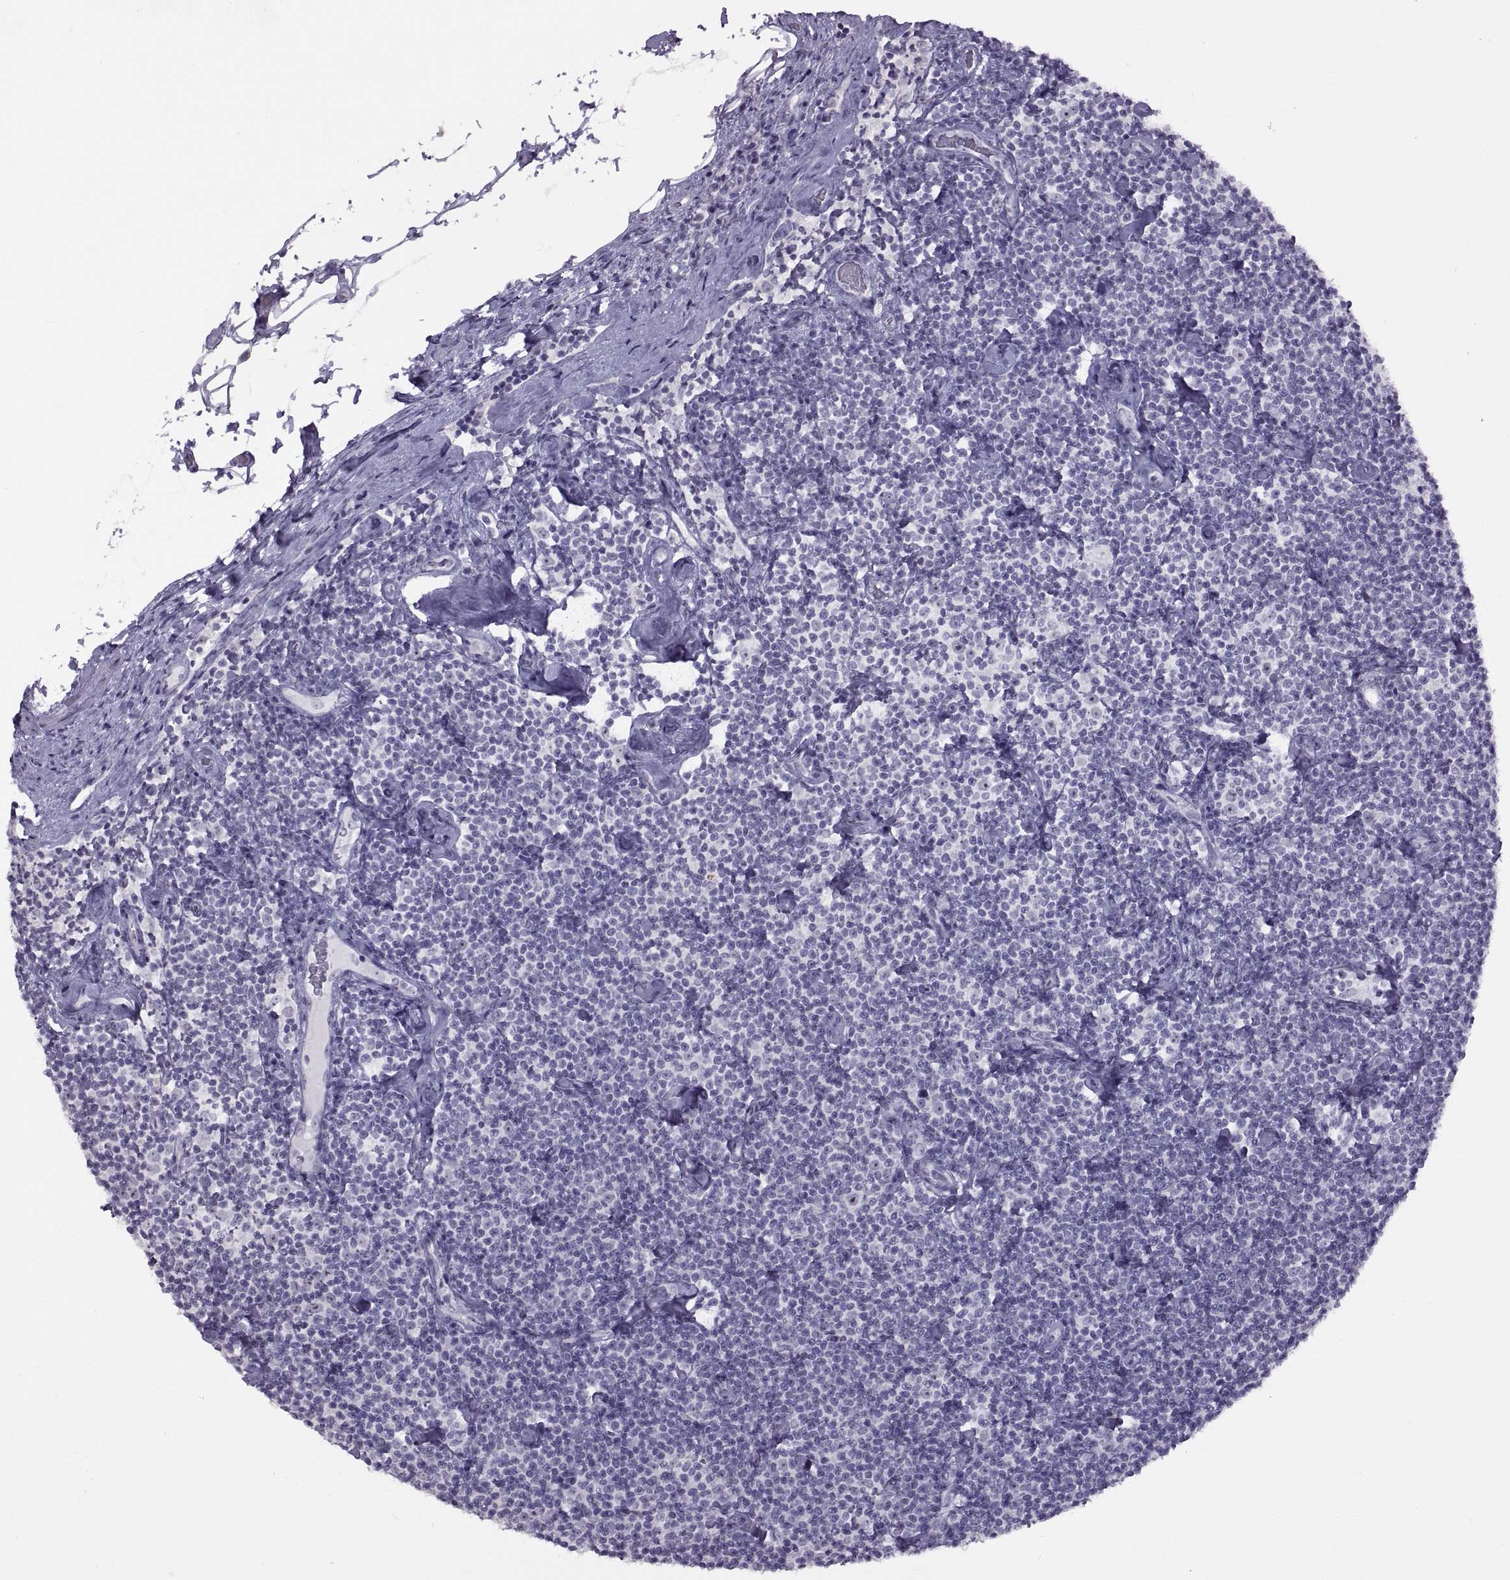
{"staining": {"intensity": "negative", "quantity": "none", "location": "none"}, "tissue": "lymphoma", "cell_type": "Tumor cells", "image_type": "cancer", "snomed": [{"axis": "morphology", "description": "Malignant lymphoma, non-Hodgkin's type, Low grade"}, {"axis": "topography", "description": "Lymph node"}], "caption": "DAB (3,3'-diaminobenzidine) immunohistochemical staining of low-grade malignant lymphoma, non-Hodgkin's type shows no significant positivity in tumor cells. (Brightfield microscopy of DAB (3,3'-diaminobenzidine) IHC at high magnification).", "gene": "ASIC2", "patient": {"sex": "male", "age": 81}}